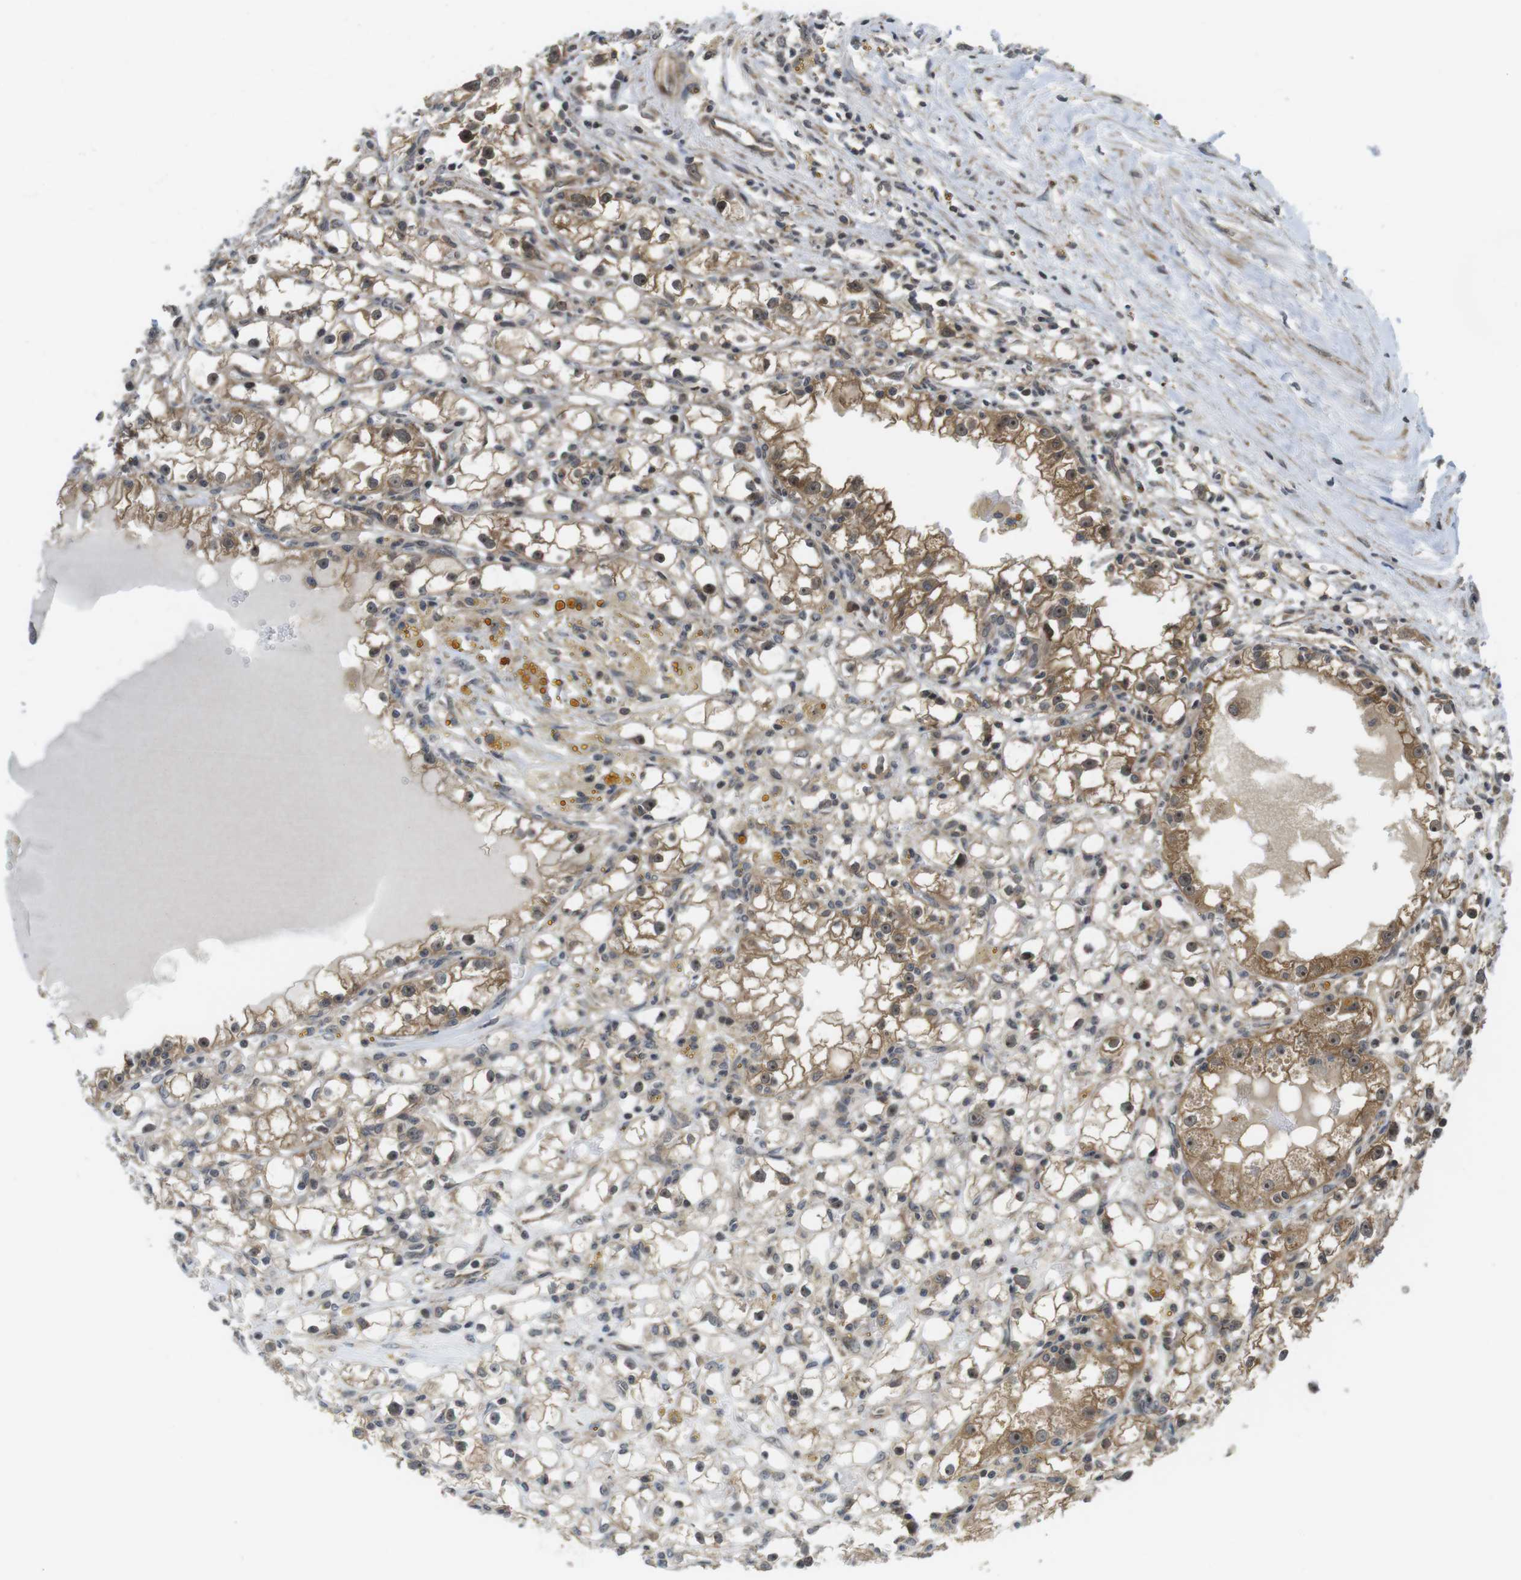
{"staining": {"intensity": "moderate", "quantity": ">75%", "location": "cytoplasmic/membranous,nuclear"}, "tissue": "renal cancer", "cell_type": "Tumor cells", "image_type": "cancer", "snomed": [{"axis": "morphology", "description": "Adenocarcinoma, NOS"}, {"axis": "topography", "description": "Kidney"}], "caption": "Immunohistochemical staining of human renal adenocarcinoma displays medium levels of moderate cytoplasmic/membranous and nuclear positivity in about >75% of tumor cells. The protein is stained brown, and the nuclei are stained in blue (DAB IHC with brightfield microscopy, high magnification).", "gene": "CC2D1A", "patient": {"sex": "male", "age": 56}}